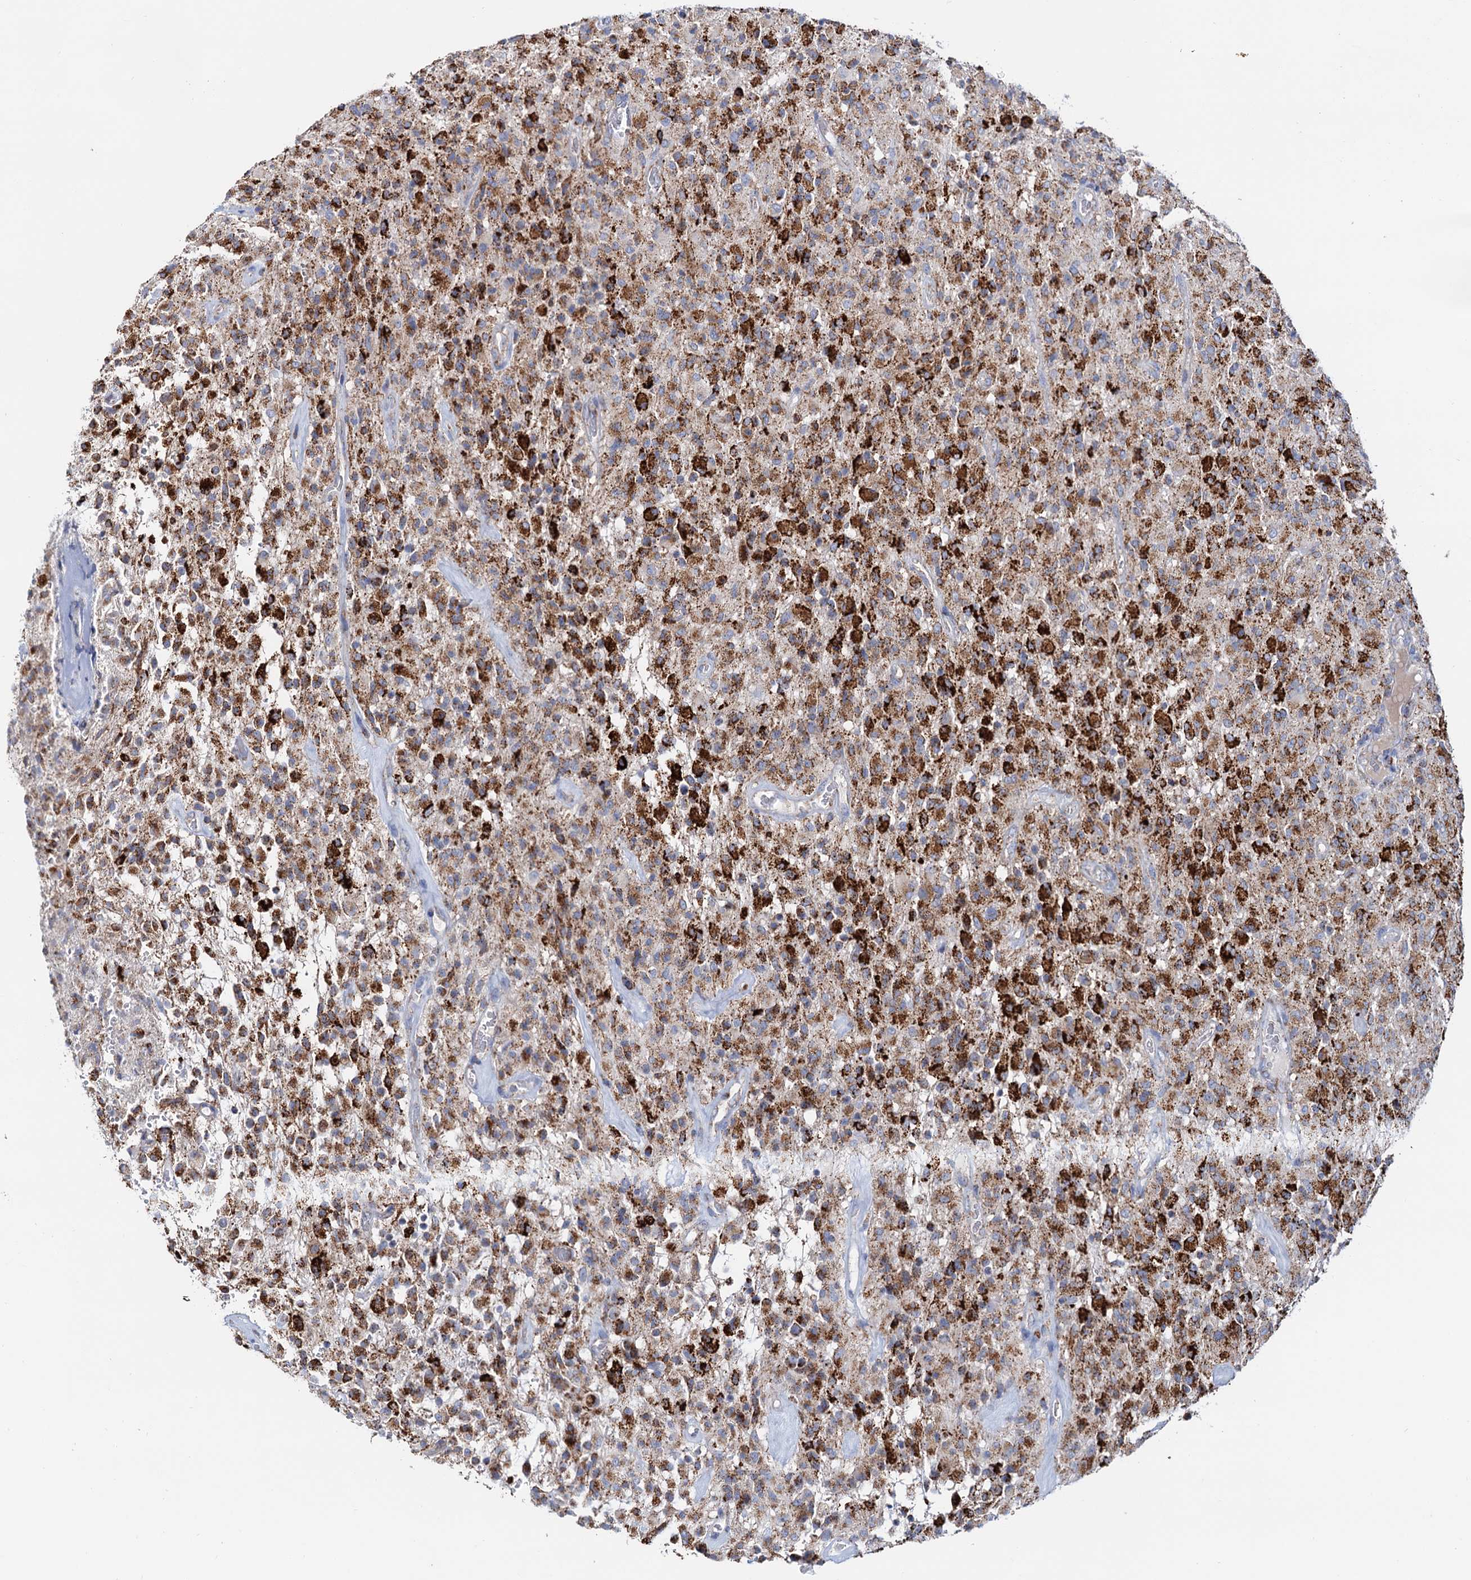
{"staining": {"intensity": "strong", "quantity": ">75%", "location": "cytoplasmic/membranous"}, "tissue": "glioma", "cell_type": "Tumor cells", "image_type": "cancer", "snomed": [{"axis": "morphology", "description": "Glioma, malignant, High grade"}, {"axis": "topography", "description": "Brain"}], "caption": "High-magnification brightfield microscopy of malignant glioma (high-grade) stained with DAB (3,3'-diaminobenzidine) (brown) and counterstained with hematoxylin (blue). tumor cells exhibit strong cytoplasmic/membranous expression is appreciated in about>75% of cells.", "gene": "C2CD3", "patient": {"sex": "female", "age": 57}}